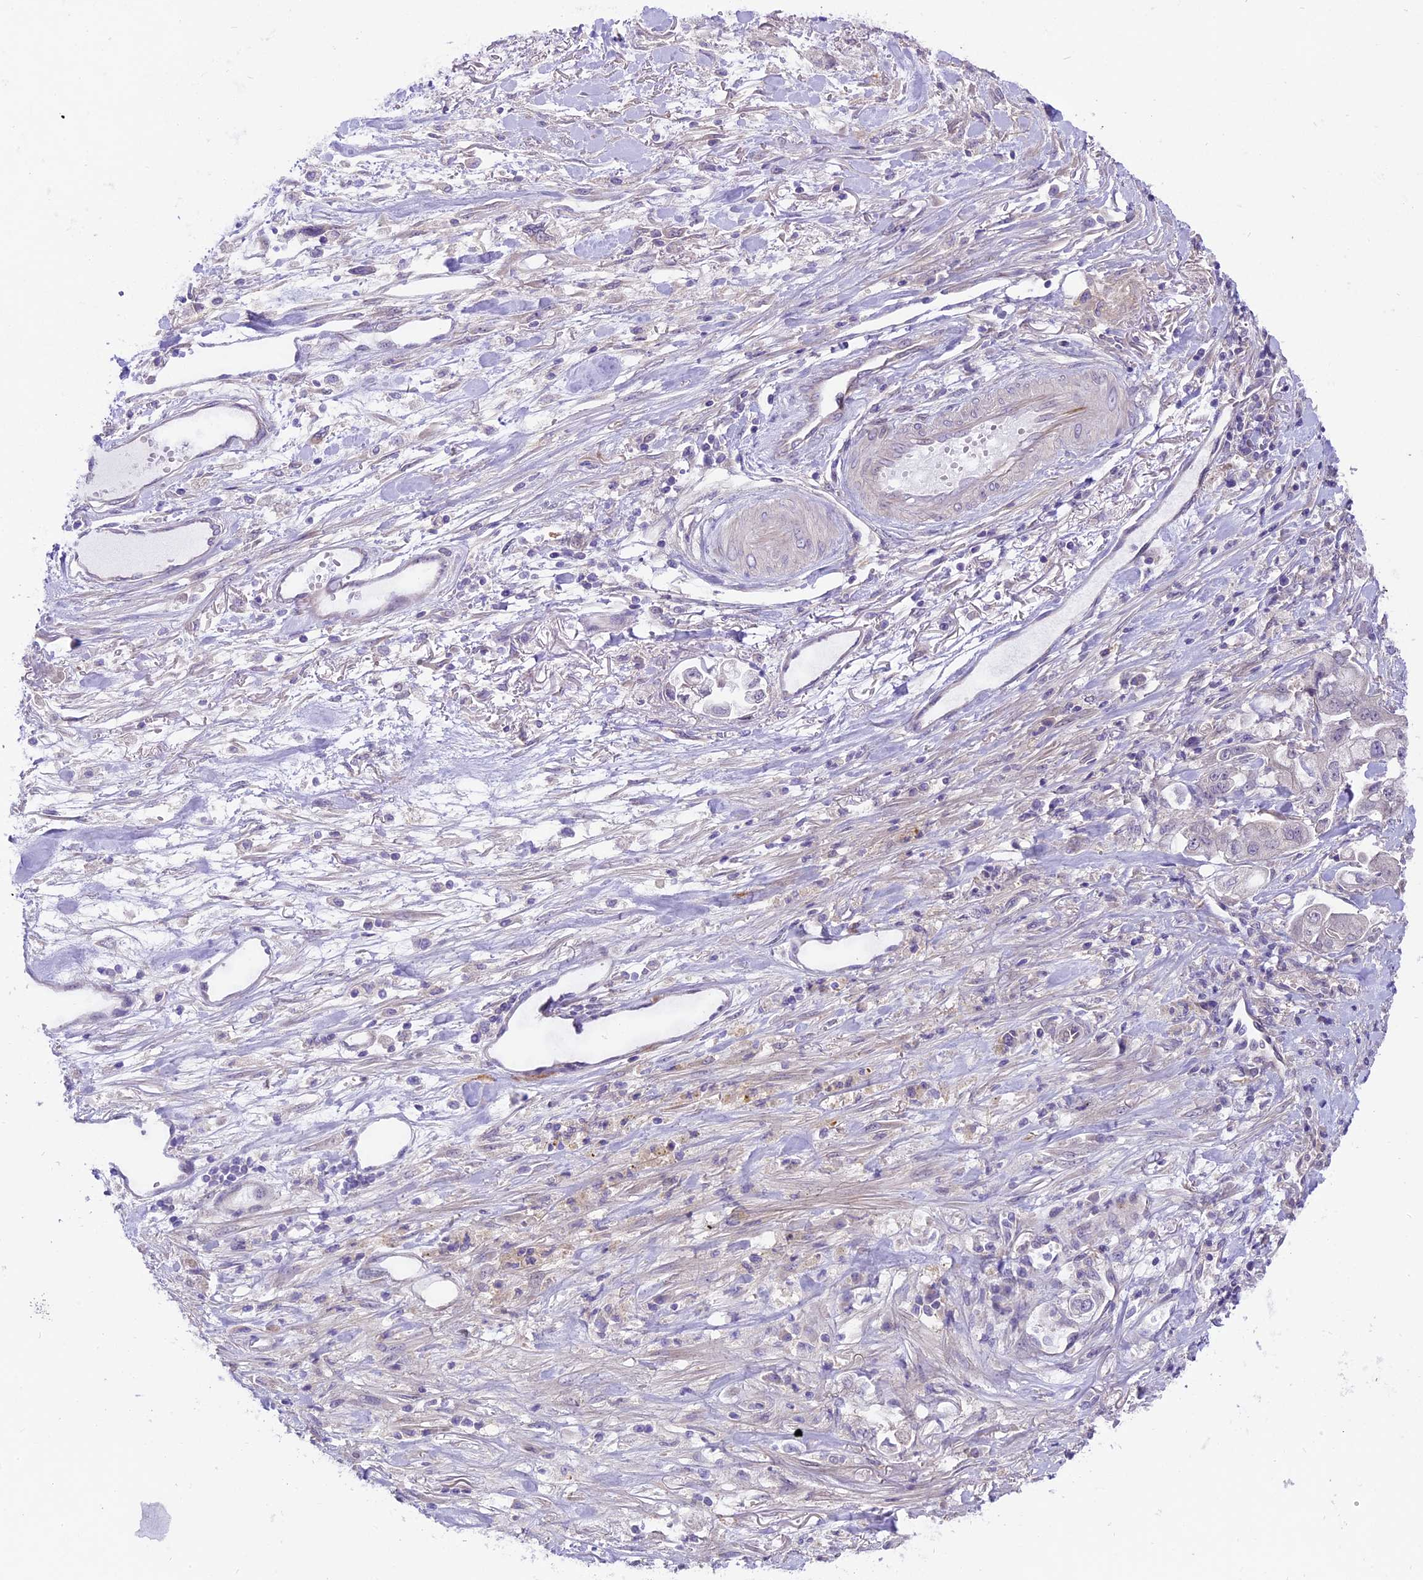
{"staining": {"intensity": "negative", "quantity": "none", "location": "none"}, "tissue": "stomach cancer", "cell_type": "Tumor cells", "image_type": "cancer", "snomed": [{"axis": "morphology", "description": "Adenocarcinoma, NOS"}, {"axis": "topography", "description": "Stomach"}], "caption": "Immunohistochemistry (IHC) of adenocarcinoma (stomach) displays no expression in tumor cells.", "gene": "SPRED1", "patient": {"sex": "male", "age": 62}}